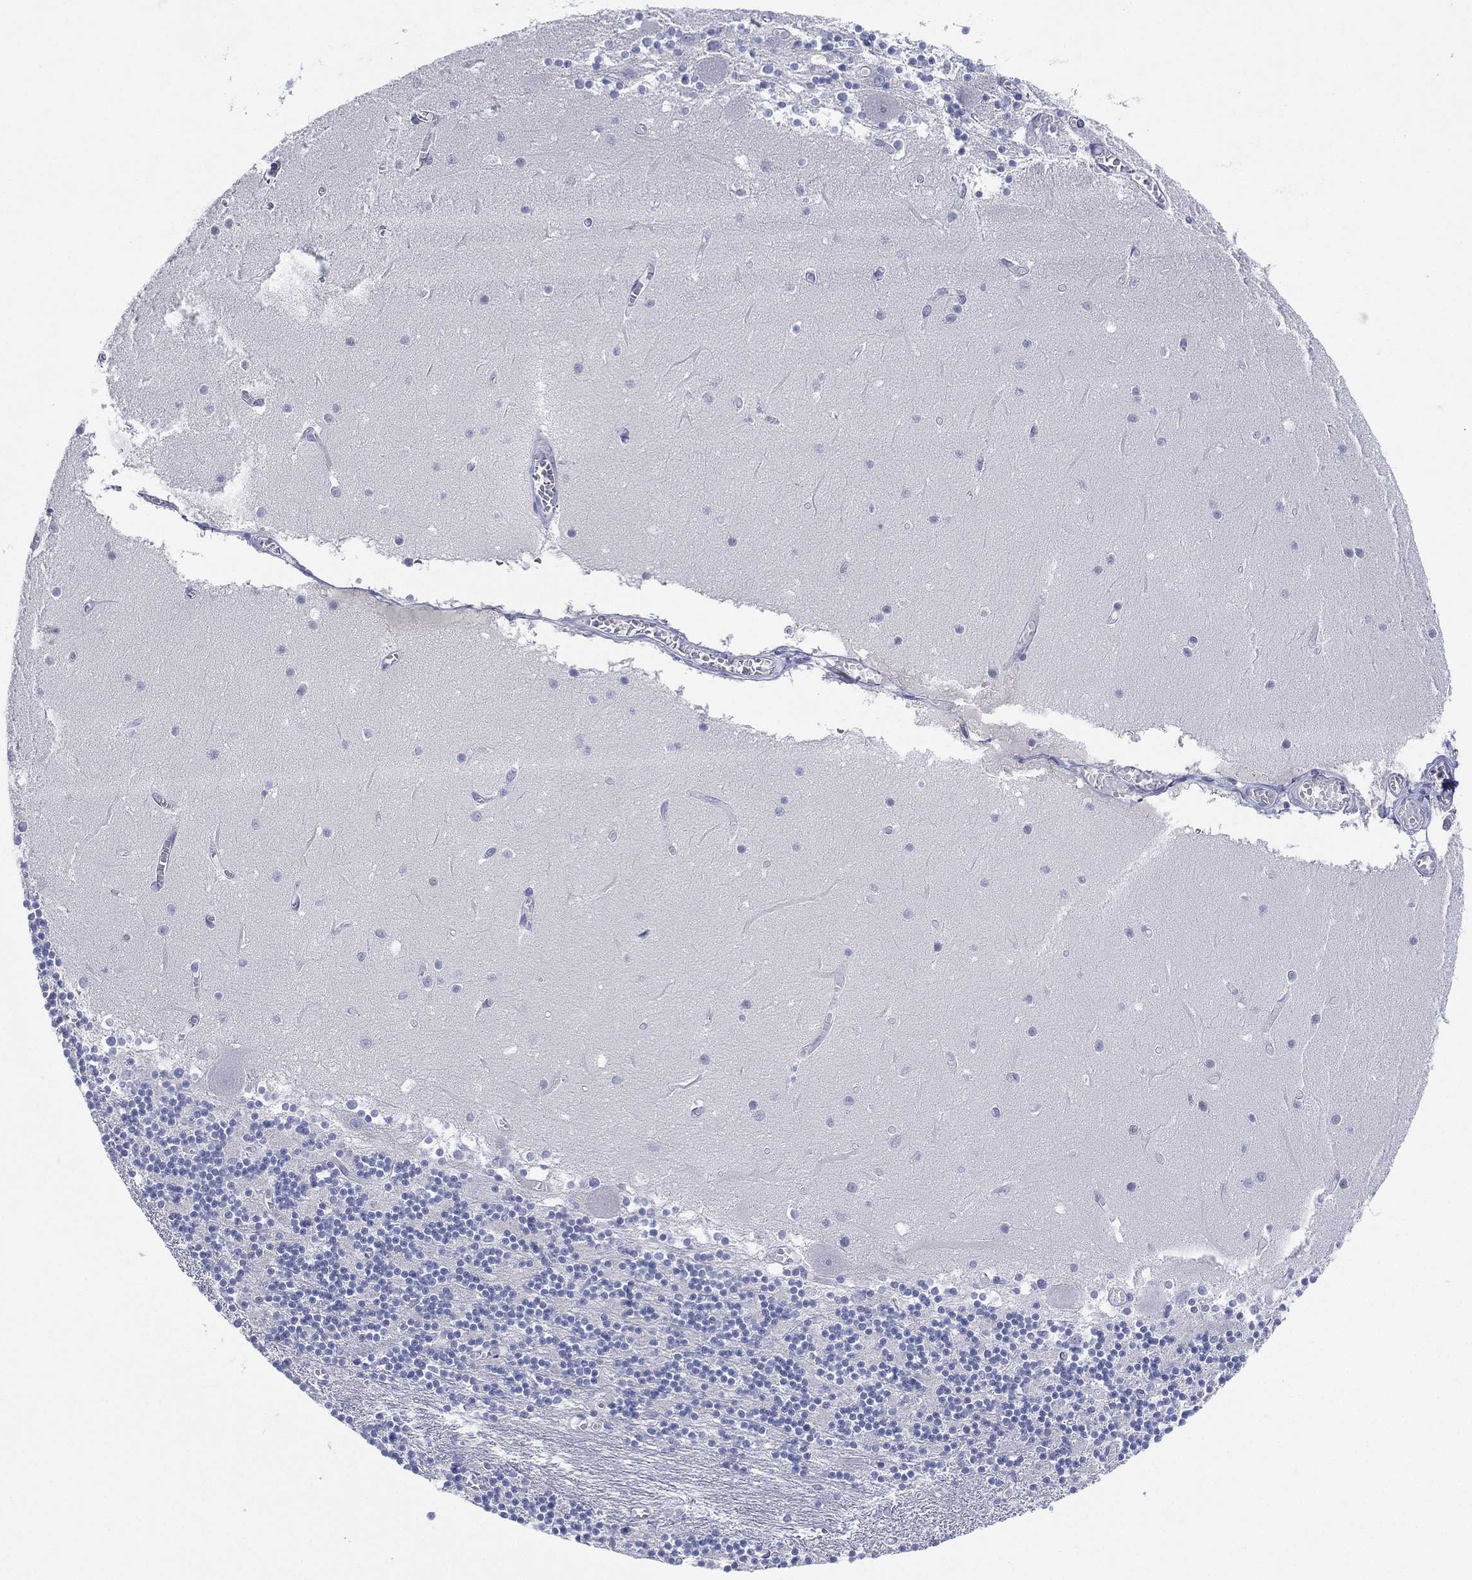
{"staining": {"intensity": "negative", "quantity": "none", "location": "none"}, "tissue": "cerebellum", "cell_type": "Cells in granular layer", "image_type": "normal", "snomed": [{"axis": "morphology", "description": "Normal tissue, NOS"}, {"axis": "topography", "description": "Cerebellum"}], "caption": "This is a image of immunohistochemistry staining of unremarkable cerebellum, which shows no positivity in cells in granular layer.", "gene": "SEPTIN1", "patient": {"sex": "female", "age": 28}}